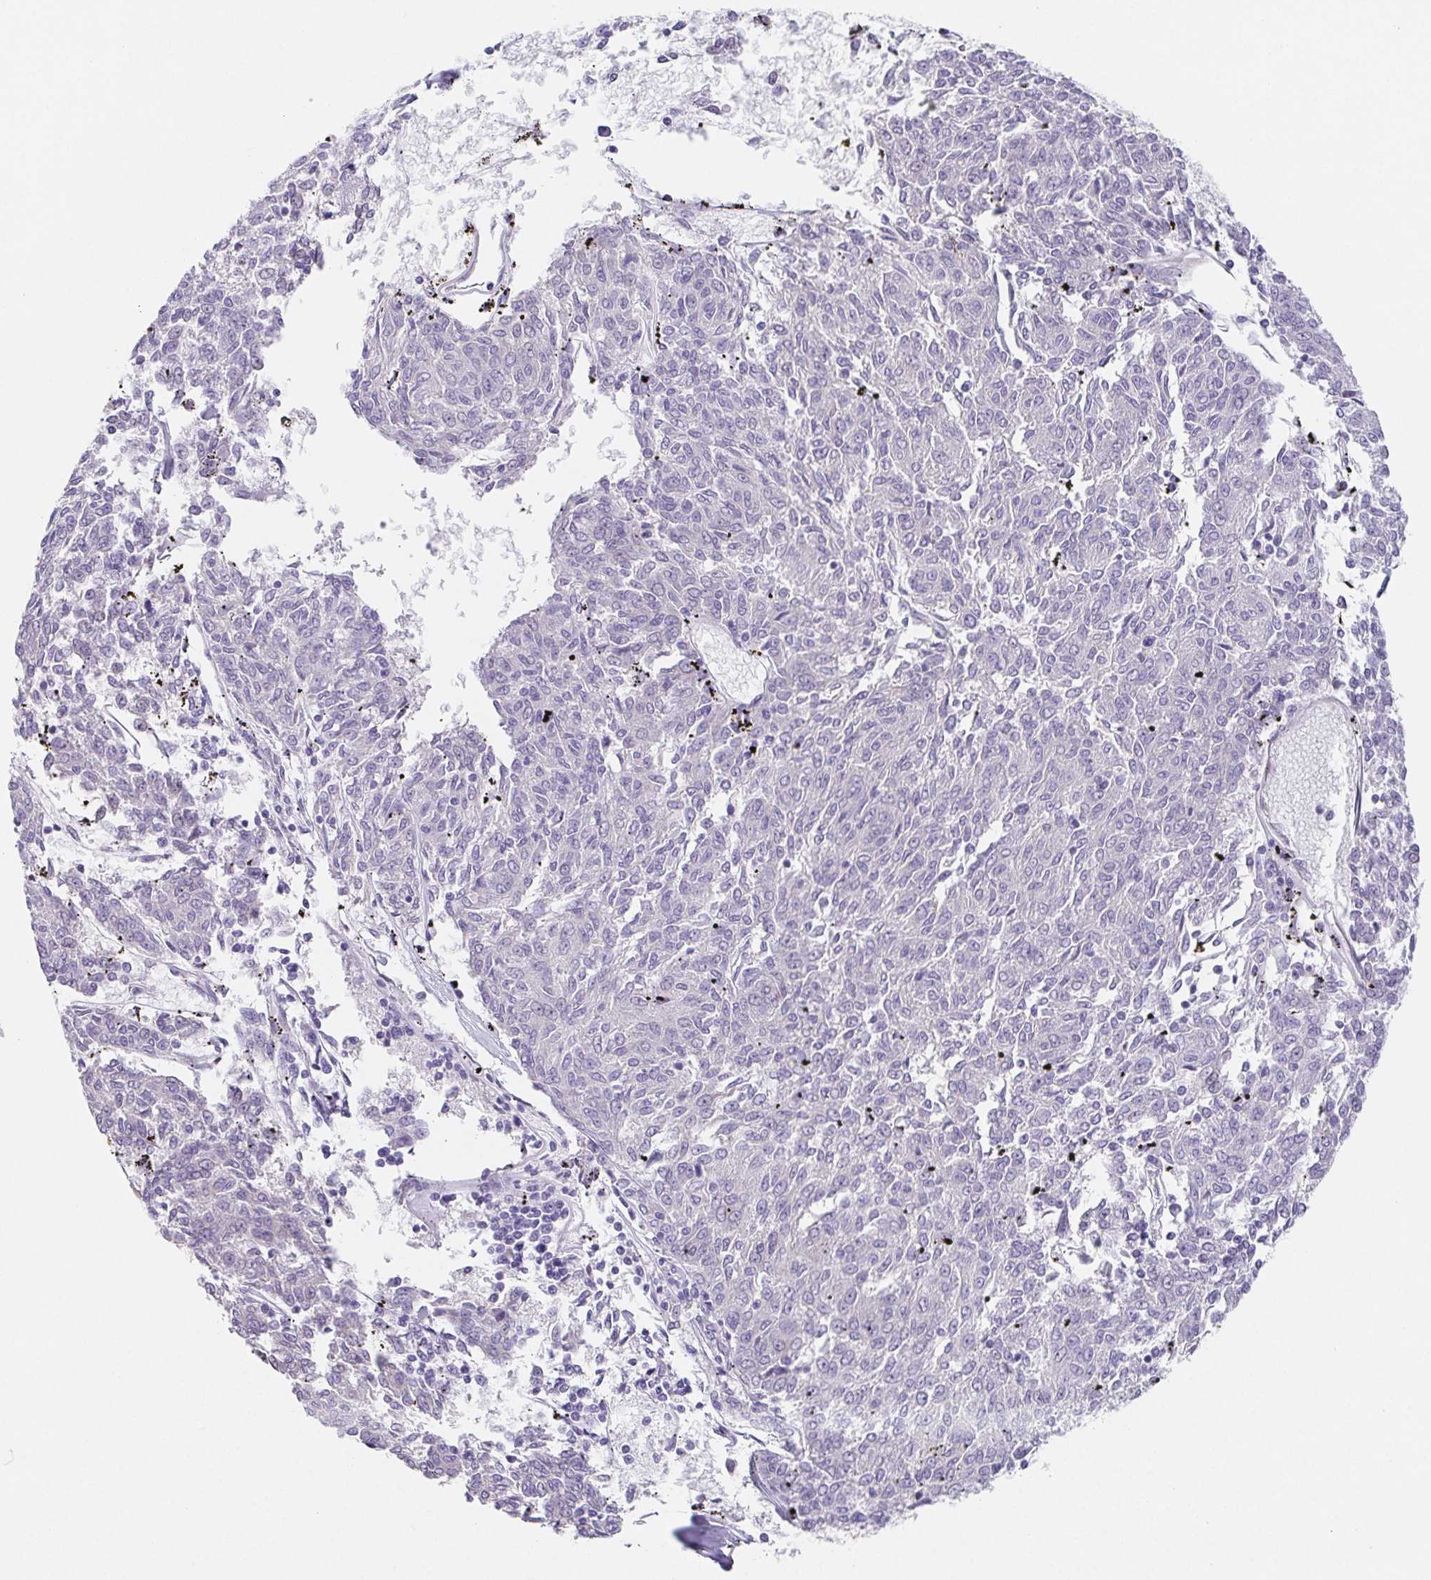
{"staining": {"intensity": "negative", "quantity": "none", "location": "none"}, "tissue": "melanoma", "cell_type": "Tumor cells", "image_type": "cancer", "snomed": [{"axis": "morphology", "description": "Malignant melanoma, NOS"}, {"axis": "topography", "description": "Skin"}], "caption": "Immunohistochemistry photomicrograph of human melanoma stained for a protein (brown), which reveals no expression in tumor cells.", "gene": "HDGFL1", "patient": {"sex": "female", "age": 72}}